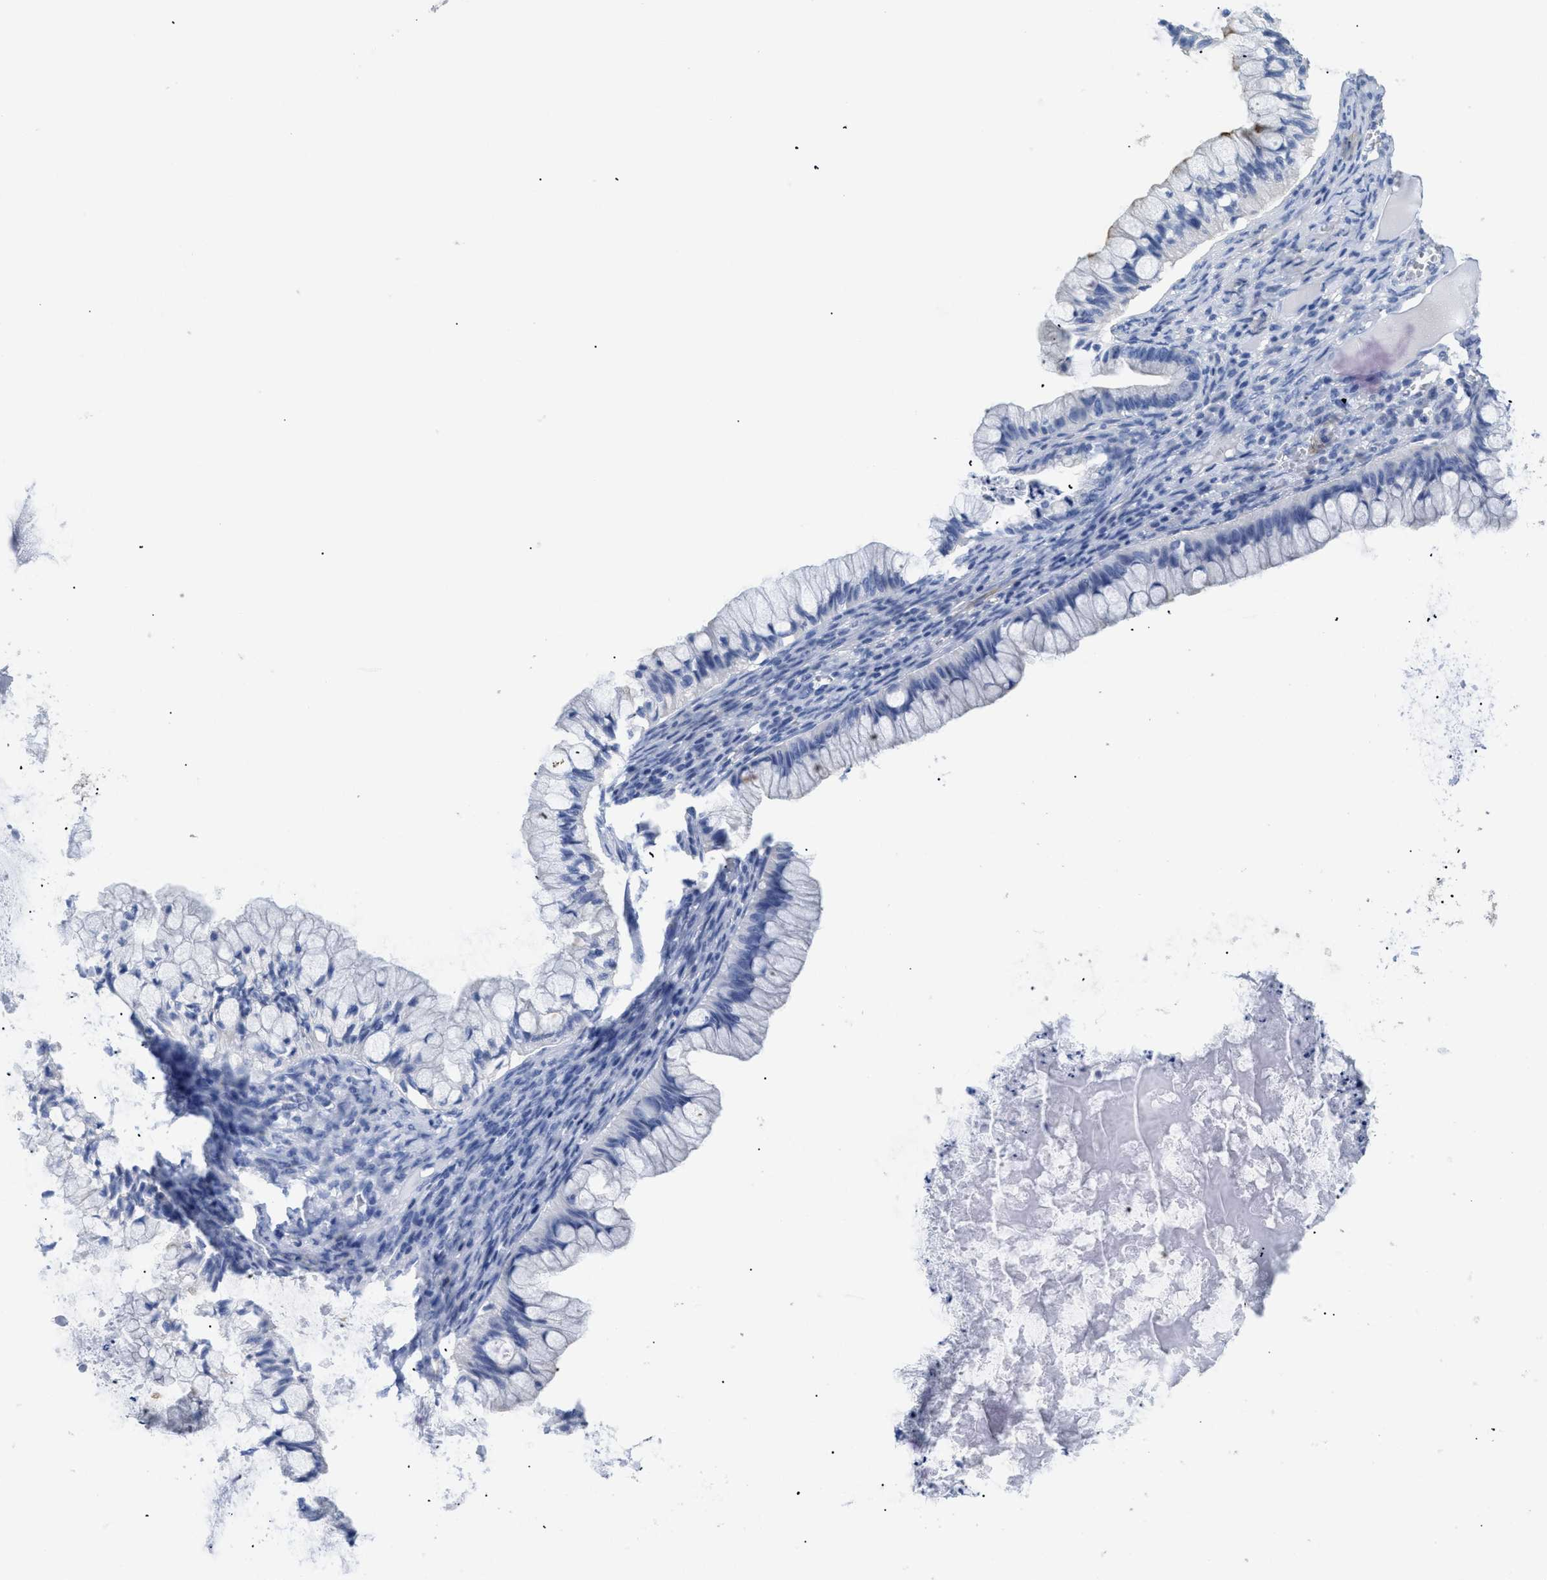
{"staining": {"intensity": "negative", "quantity": "none", "location": "none"}, "tissue": "ovarian cancer", "cell_type": "Tumor cells", "image_type": "cancer", "snomed": [{"axis": "morphology", "description": "Cystadenocarcinoma, mucinous, NOS"}, {"axis": "topography", "description": "Ovary"}], "caption": "This is a photomicrograph of immunohistochemistry staining of mucinous cystadenocarcinoma (ovarian), which shows no expression in tumor cells.", "gene": "DLC1", "patient": {"sex": "female", "age": 57}}